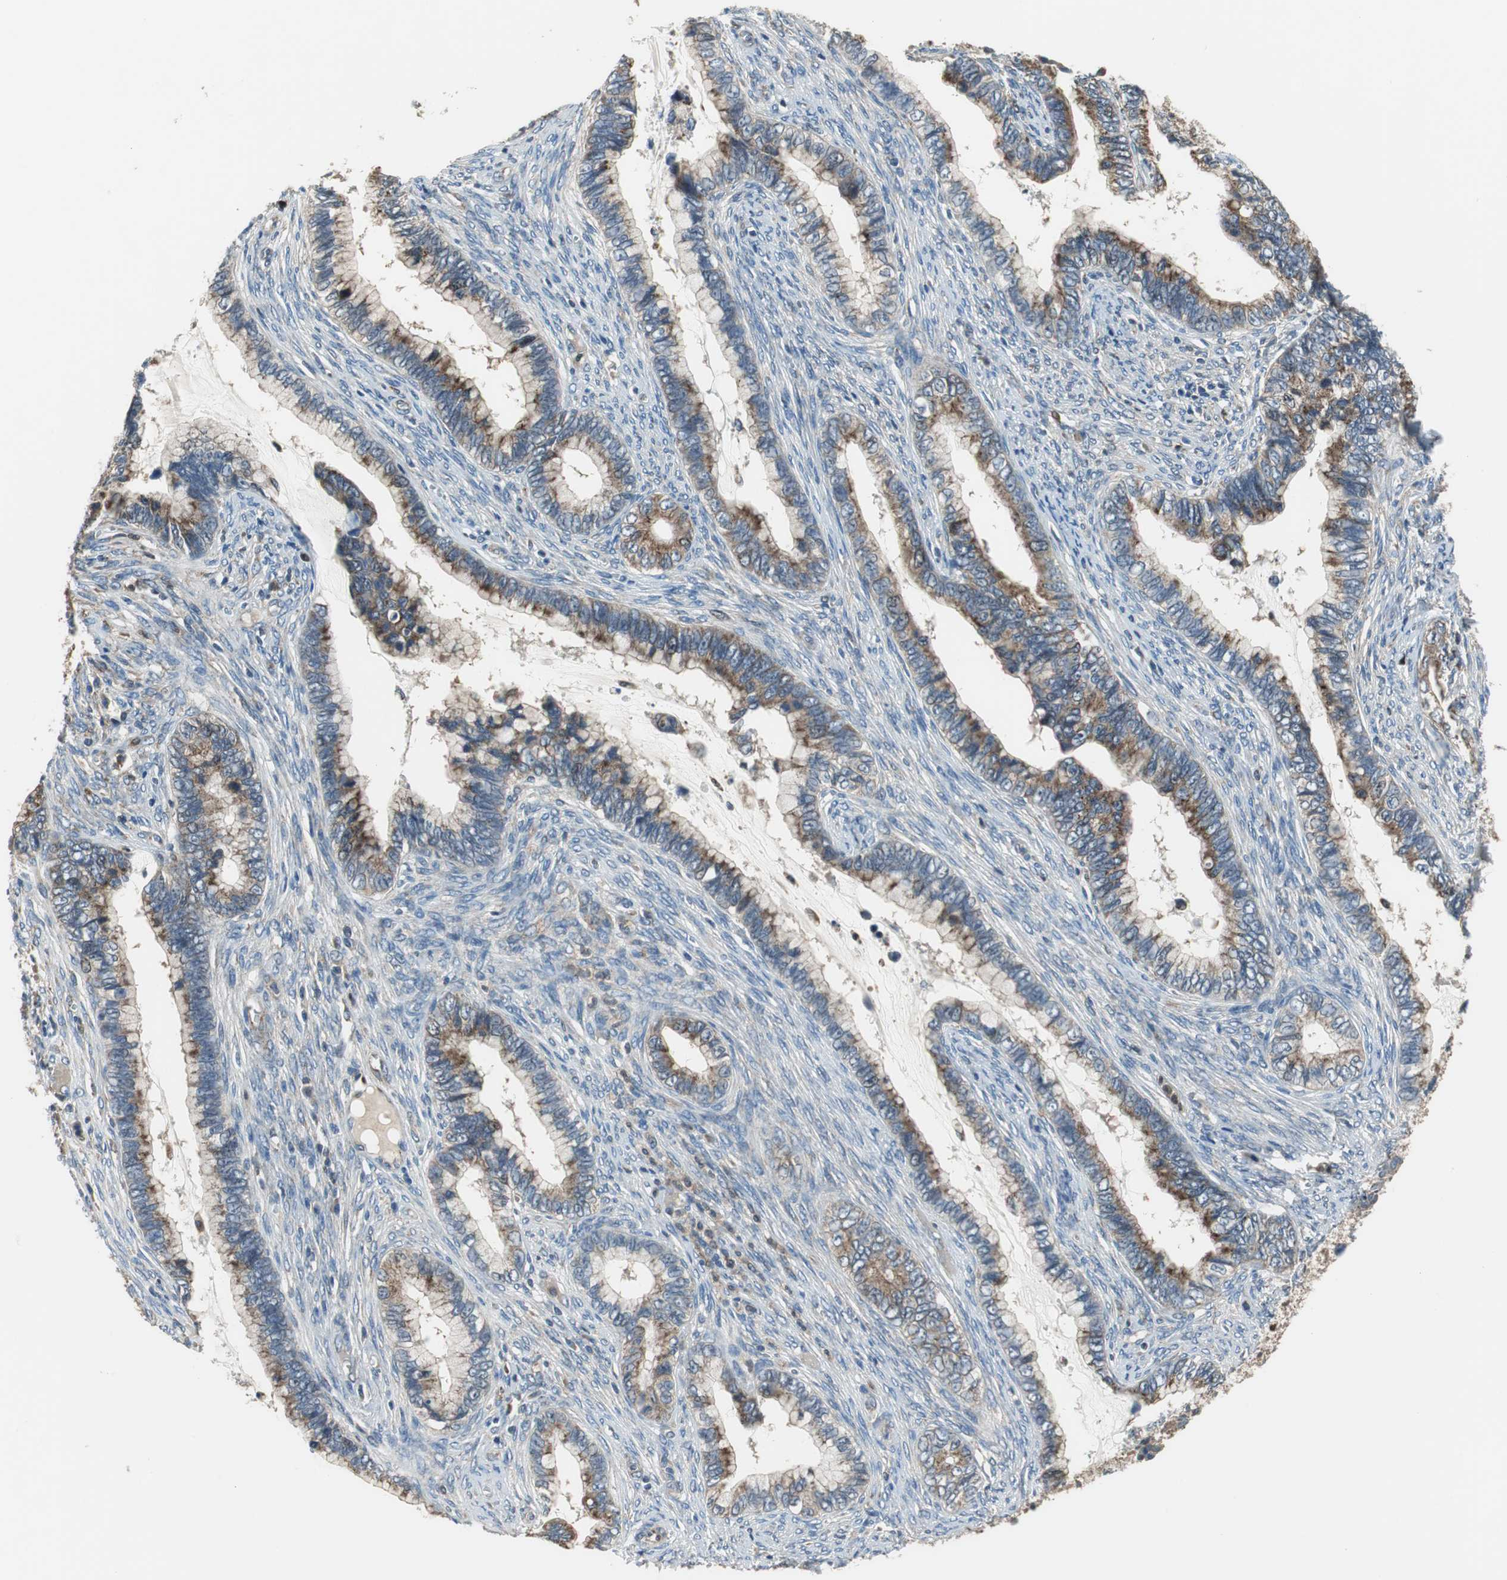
{"staining": {"intensity": "moderate", "quantity": ">75%", "location": "cytoplasmic/membranous"}, "tissue": "cervical cancer", "cell_type": "Tumor cells", "image_type": "cancer", "snomed": [{"axis": "morphology", "description": "Adenocarcinoma, NOS"}, {"axis": "topography", "description": "Cervix"}], "caption": "Human cervical adenocarcinoma stained with a brown dye exhibits moderate cytoplasmic/membranous positive staining in approximately >75% of tumor cells.", "gene": "PI4KB", "patient": {"sex": "female", "age": 44}}